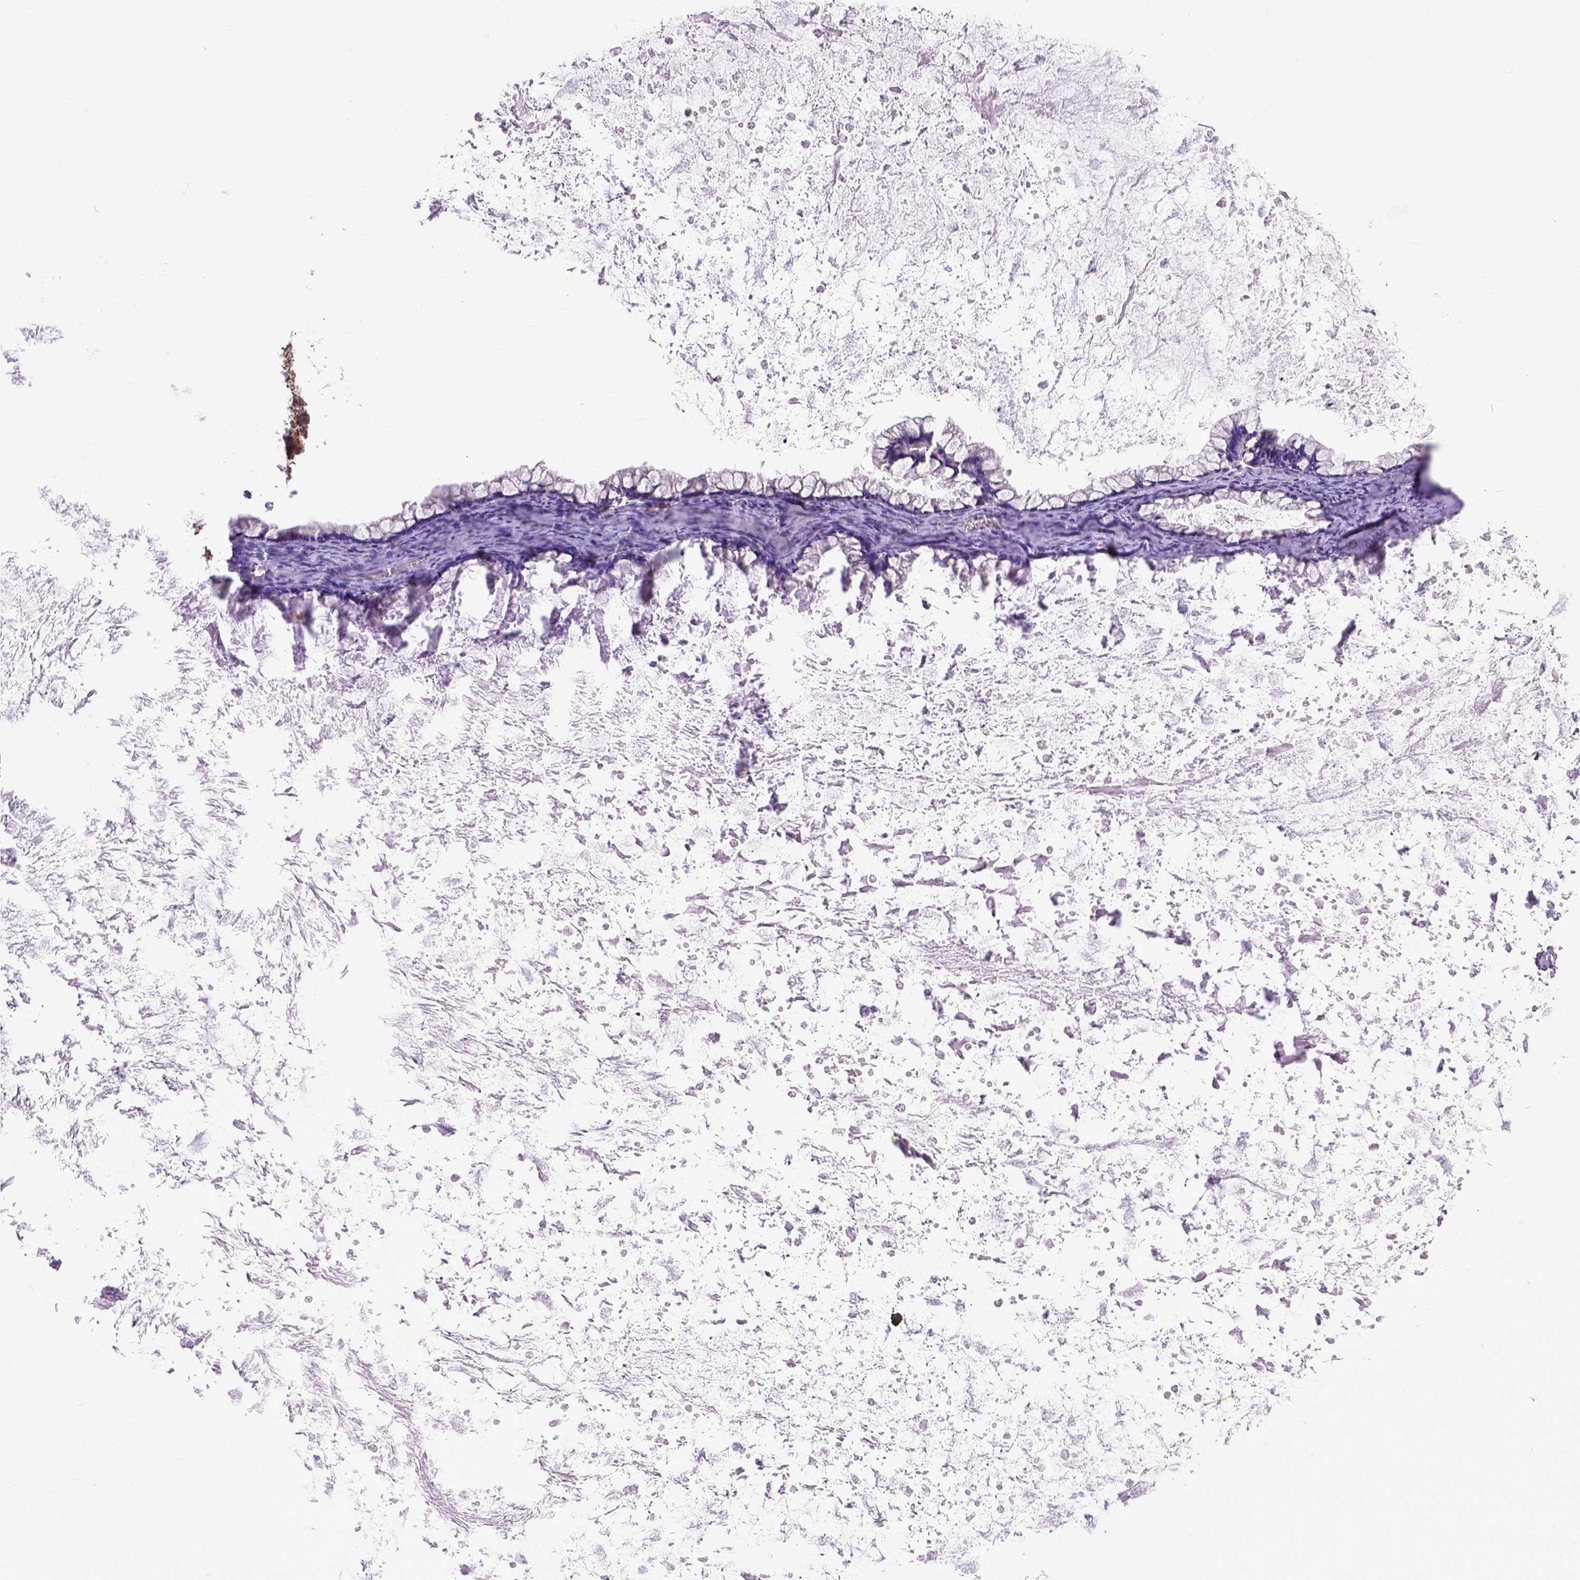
{"staining": {"intensity": "weak", "quantity": "25%-75%", "location": "cytoplasmic/membranous"}, "tissue": "ovarian cancer", "cell_type": "Tumor cells", "image_type": "cancer", "snomed": [{"axis": "morphology", "description": "Cystadenocarcinoma, mucinous, NOS"}, {"axis": "topography", "description": "Ovary"}], "caption": "High-magnification brightfield microscopy of ovarian cancer (mucinous cystadenocarcinoma) stained with DAB (brown) and counterstained with hematoxylin (blue). tumor cells exhibit weak cytoplasmic/membranous staining is appreciated in about25%-75% of cells. The protein of interest is shown in brown color, while the nuclei are stained blue.", "gene": "ARL1", "patient": {"sex": "female", "age": 67}}